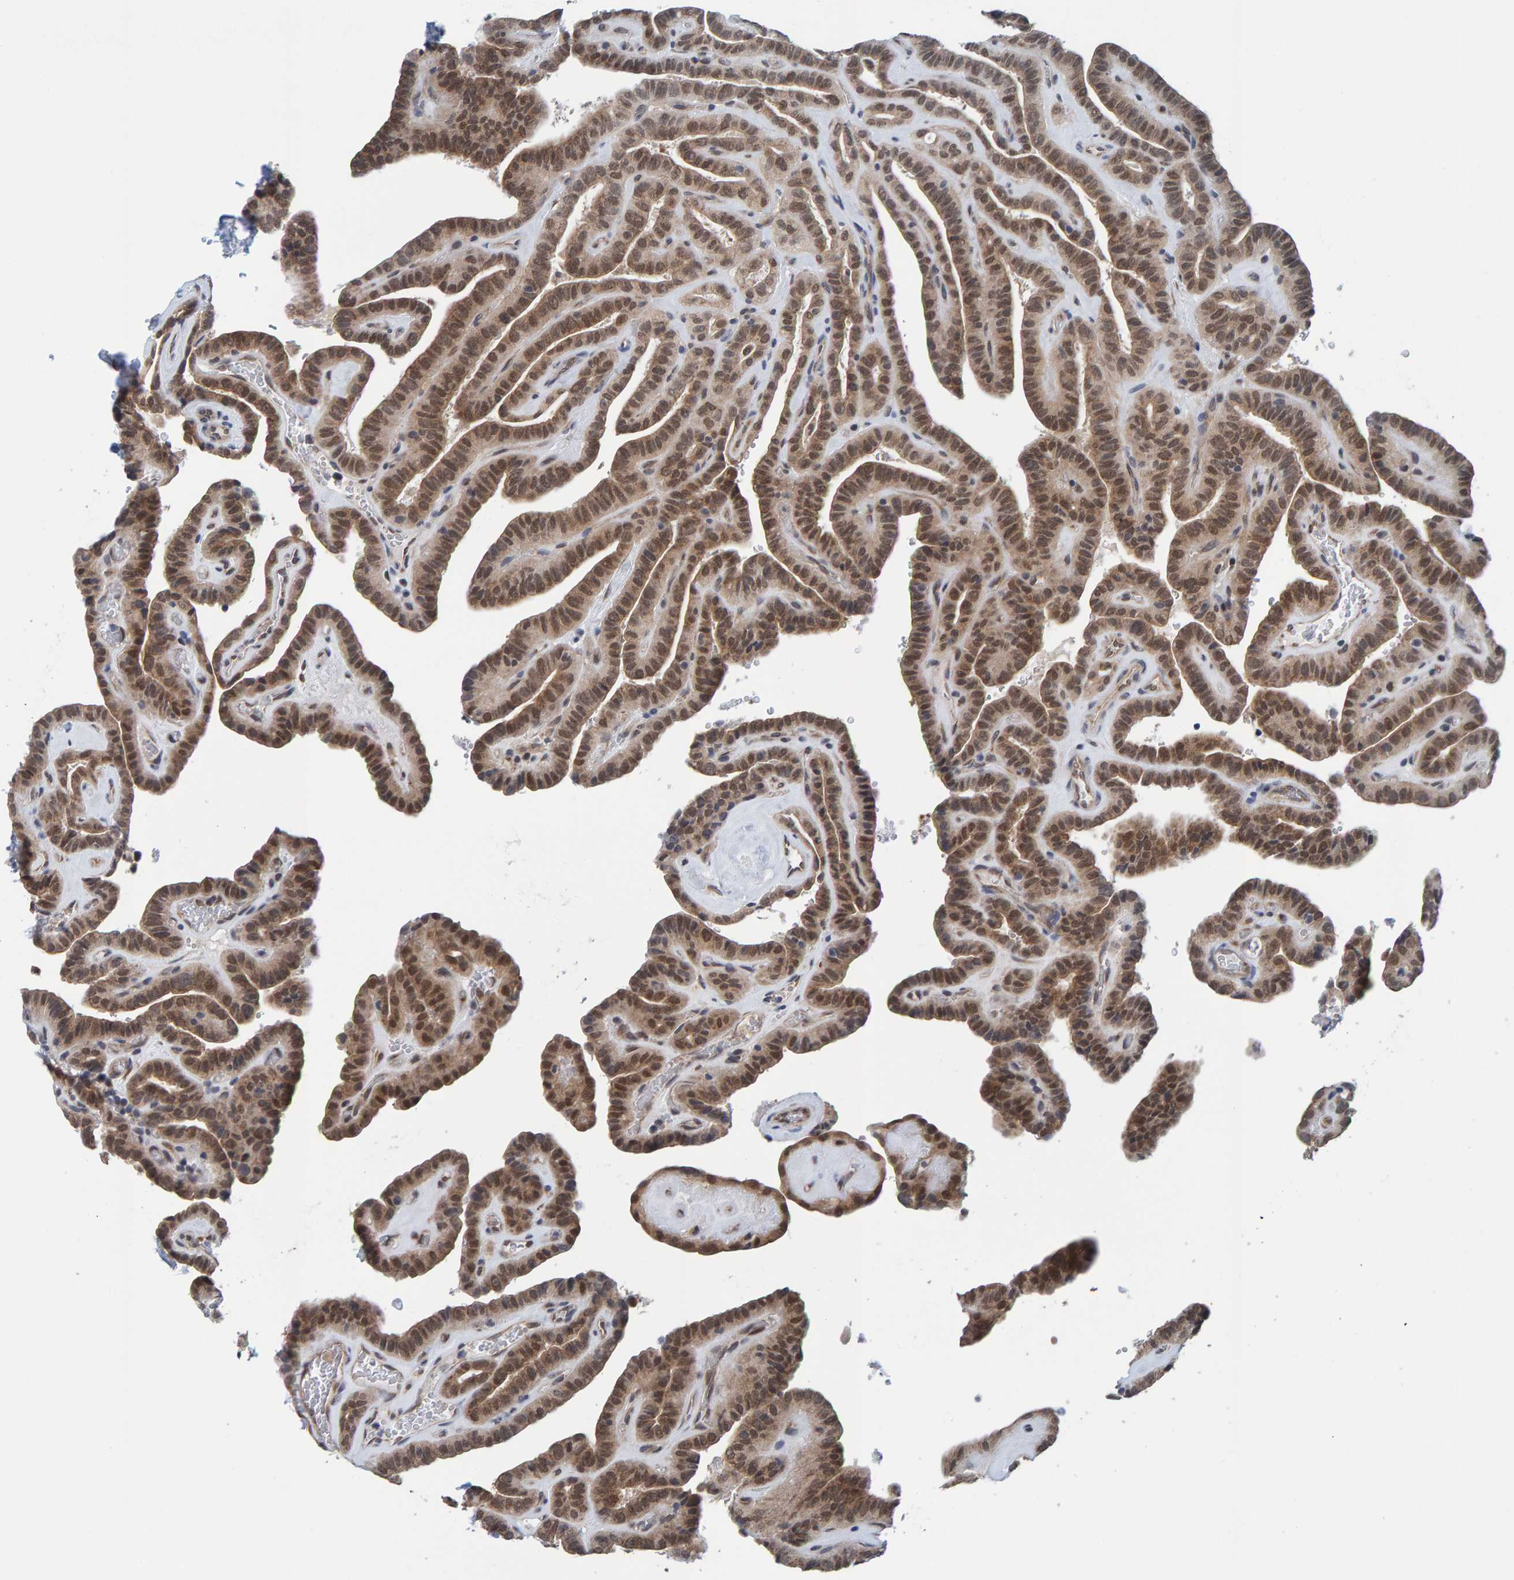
{"staining": {"intensity": "moderate", "quantity": ">75%", "location": "cytoplasmic/membranous,nuclear"}, "tissue": "thyroid cancer", "cell_type": "Tumor cells", "image_type": "cancer", "snomed": [{"axis": "morphology", "description": "Papillary adenocarcinoma, NOS"}, {"axis": "topography", "description": "Thyroid gland"}], "caption": "The photomicrograph shows staining of thyroid papillary adenocarcinoma, revealing moderate cytoplasmic/membranous and nuclear protein expression (brown color) within tumor cells.", "gene": "SCRN2", "patient": {"sex": "male", "age": 77}}